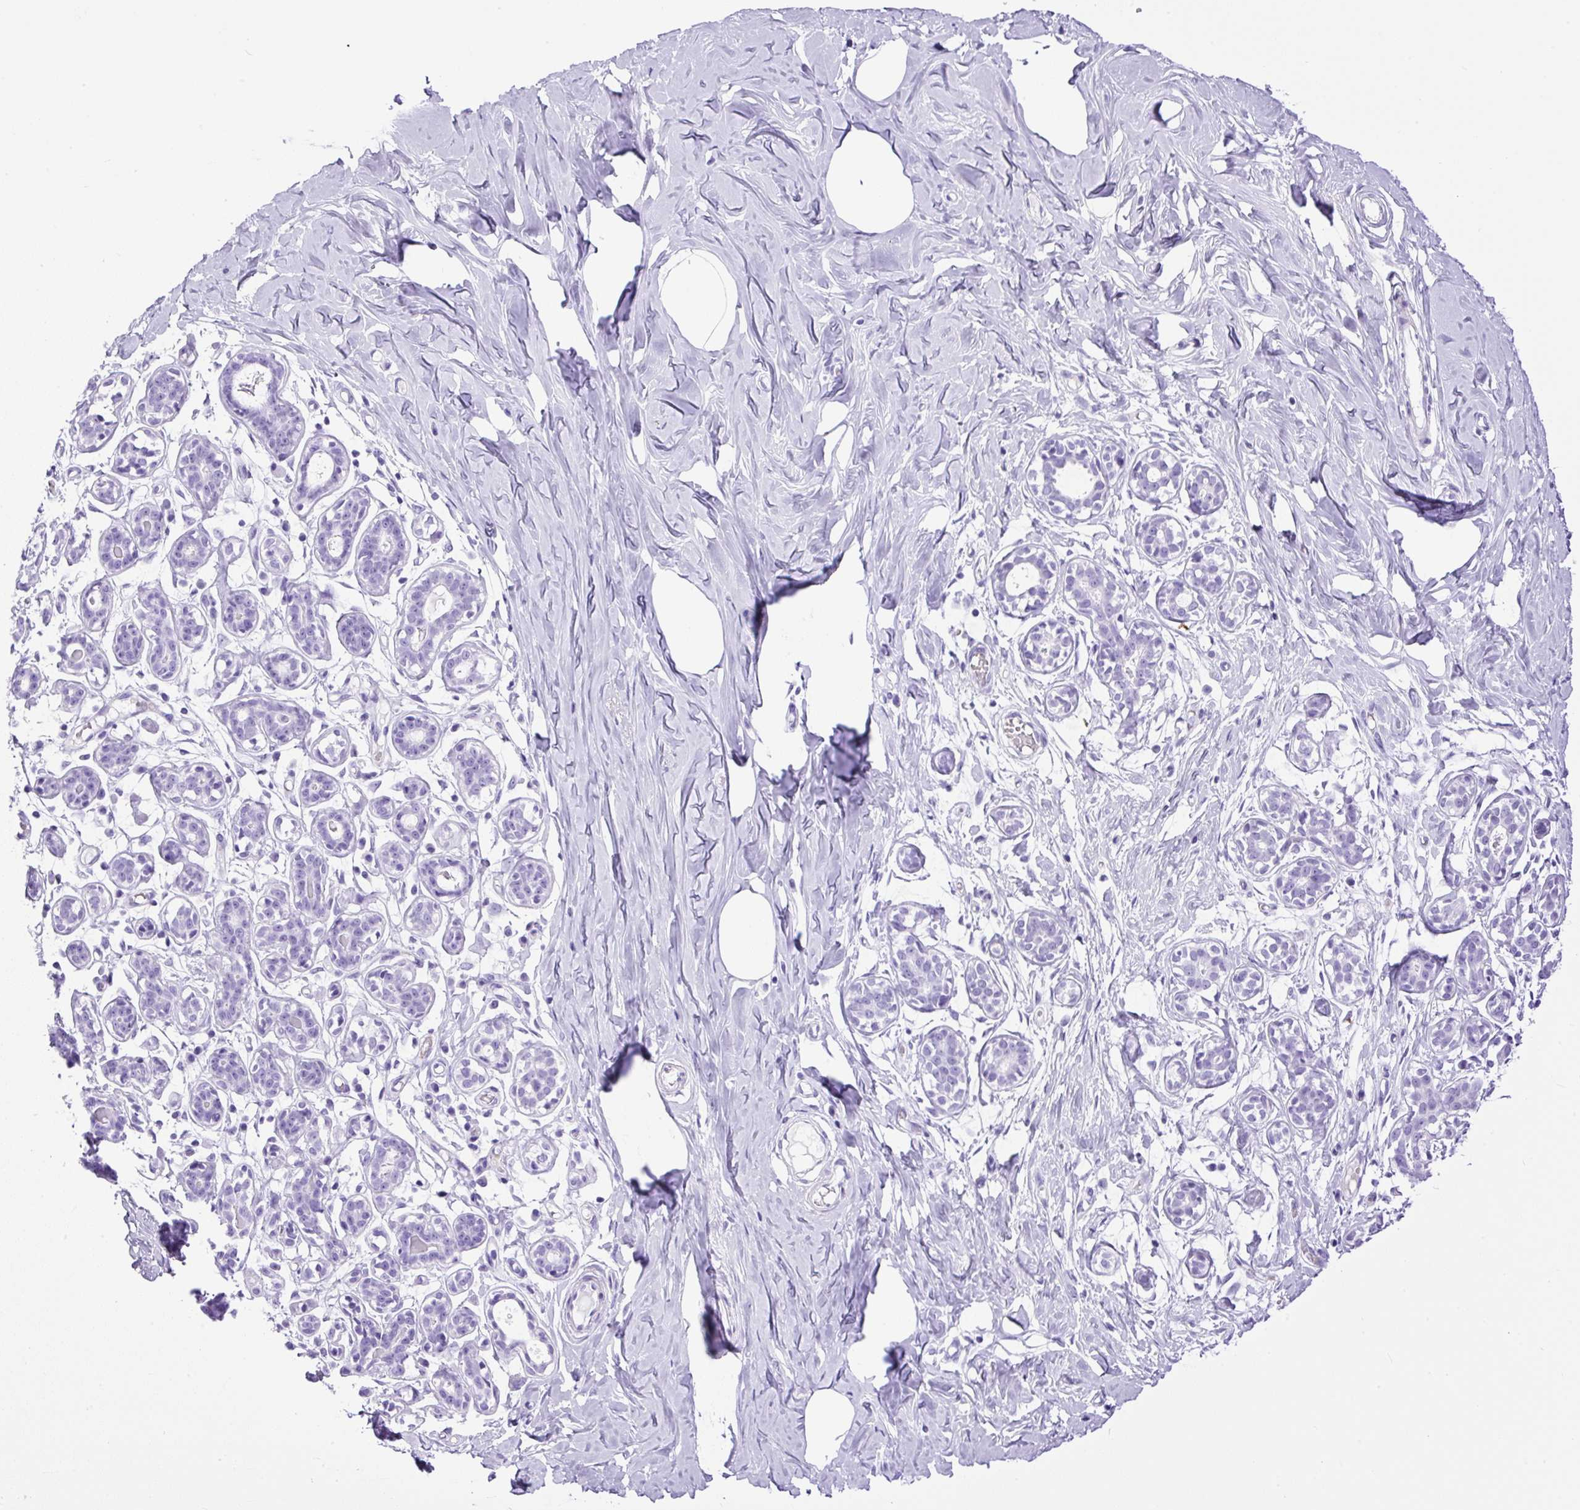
{"staining": {"intensity": "negative", "quantity": "none", "location": "none"}, "tissue": "breast", "cell_type": "Adipocytes", "image_type": "normal", "snomed": [{"axis": "morphology", "description": "Normal tissue, NOS"}, {"axis": "topography", "description": "Breast"}], "caption": "A photomicrograph of human breast is negative for staining in adipocytes. Nuclei are stained in blue.", "gene": "CEL", "patient": {"sex": "female", "age": 27}}